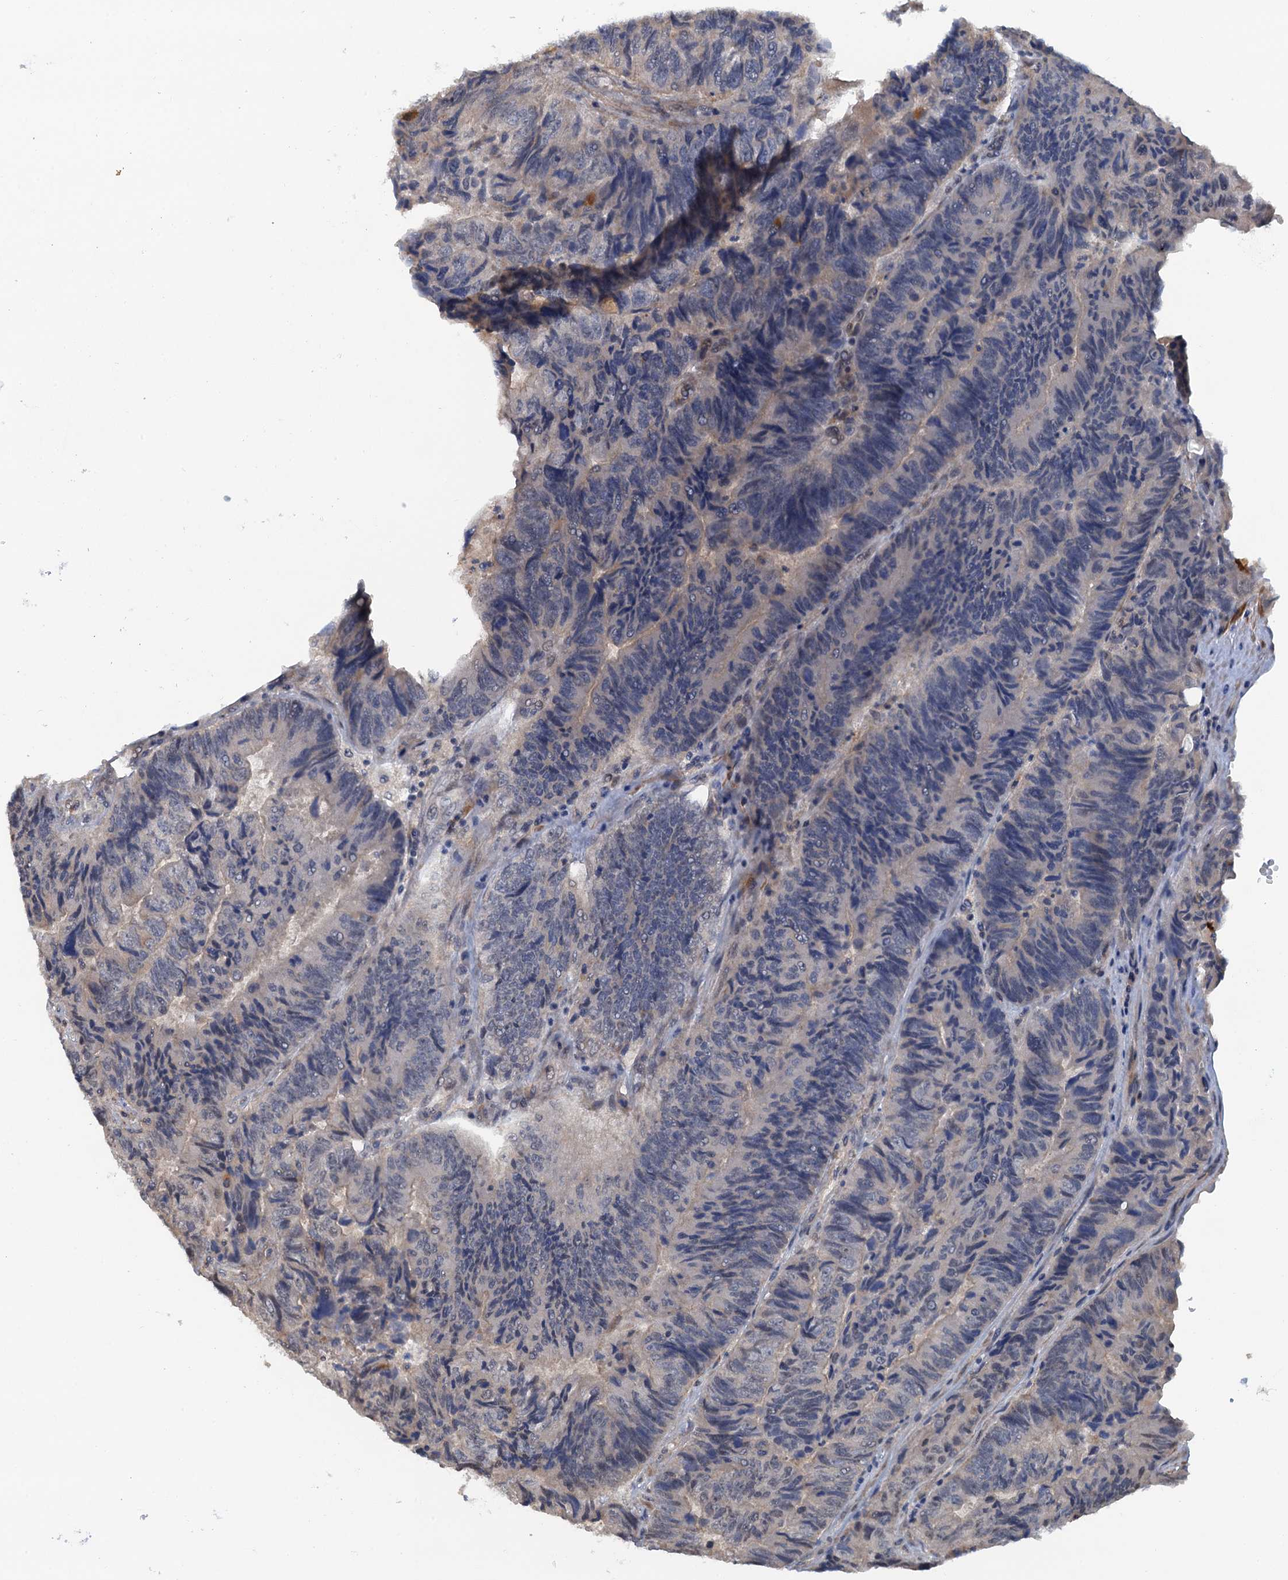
{"staining": {"intensity": "weak", "quantity": "<25%", "location": "cytoplasmic/membranous"}, "tissue": "colorectal cancer", "cell_type": "Tumor cells", "image_type": "cancer", "snomed": [{"axis": "morphology", "description": "Adenocarcinoma, NOS"}, {"axis": "topography", "description": "Colon"}], "caption": "Human adenocarcinoma (colorectal) stained for a protein using immunohistochemistry demonstrates no positivity in tumor cells.", "gene": "MYO16", "patient": {"sex": "female", "age": 67}}